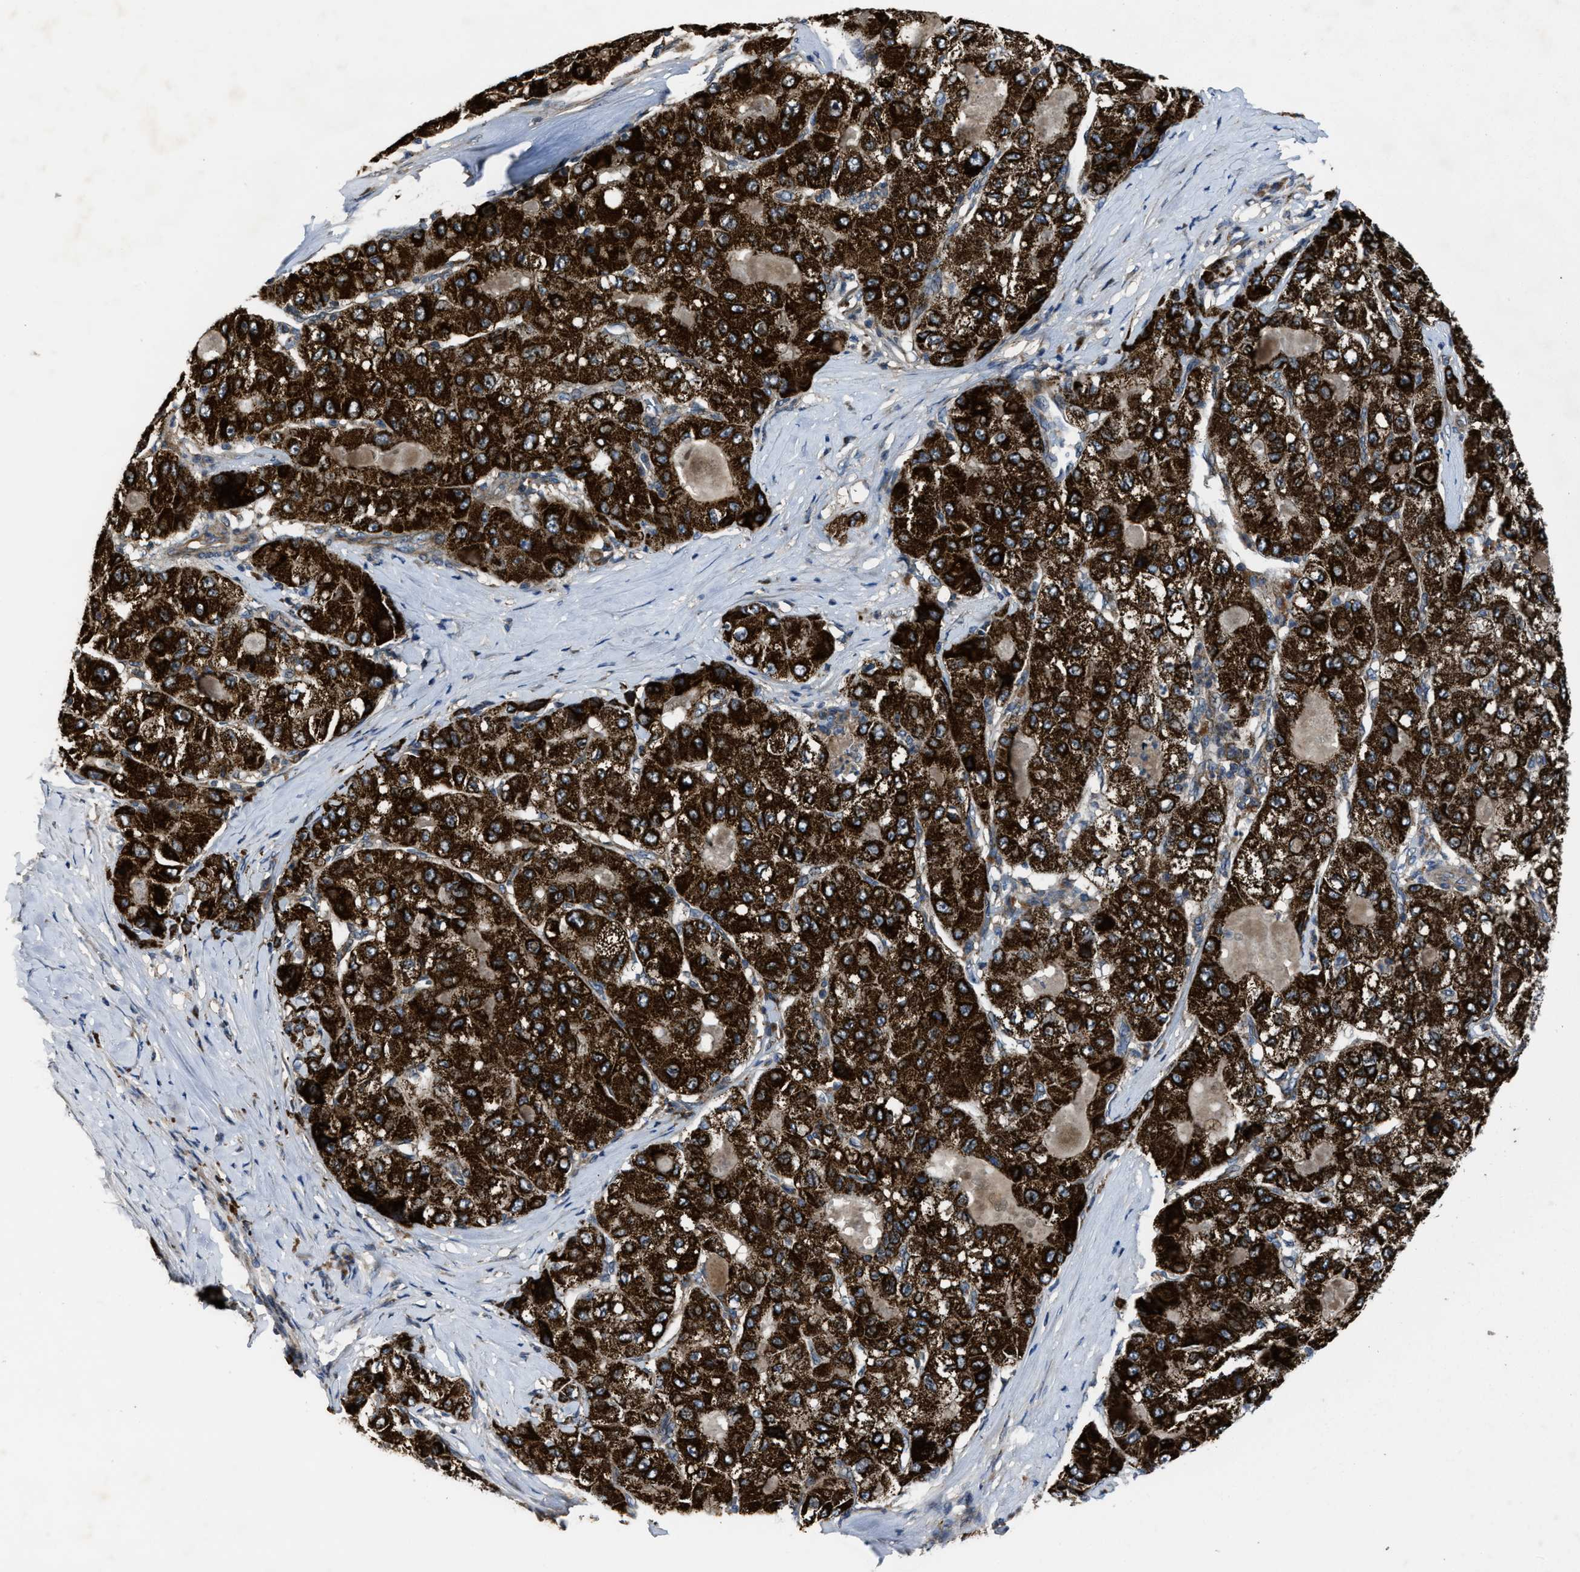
{"staining": {"intensity": "strong", "quantity": ">75%", "location": "cytoplasmic/membranous"}, "tissue": "liver cancer", "cell_type": "Tumor cells", "image_type": "cancer", "snomed": [{"axis": "morphology", "description": "Carcinoma, Hepatocellular, NOS"}, {"axis": "topography", "description": "Liver"}], "caption": "Liver cancer stained with DAB IHC reveals high levels of strong cytoplasmic/membranous expression in approximately >75% of tumor cells.", "gene": "PASK", "patient": {"sex": "male", "age": 80}}